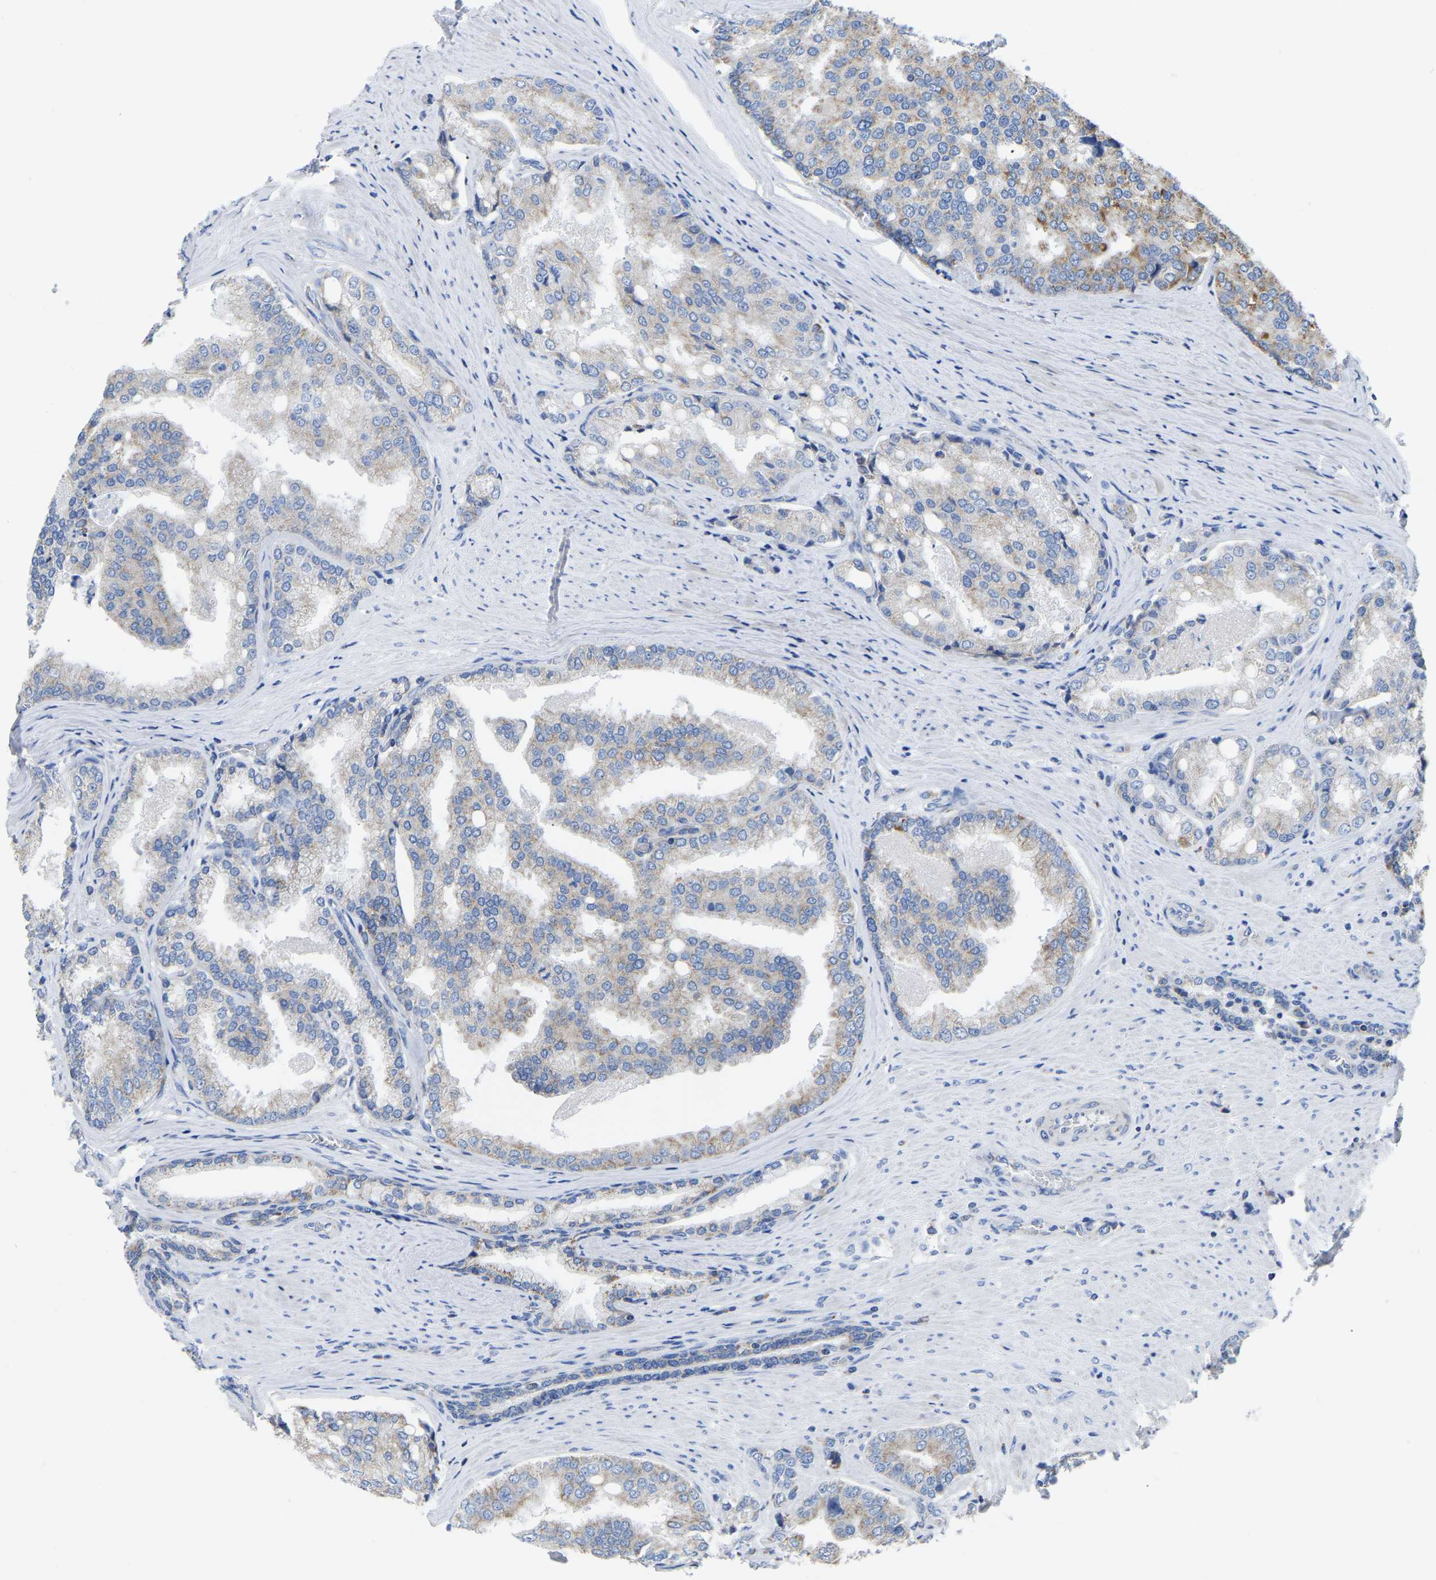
{"staining": {"intensity": "weak", "quantity": "25%-75%", "location": "cytoplasmic/membranous"}, "tissue": "prostate cancer", "cell_type": "Tumor cells", "image_type": "cancer", "snomed": [{"axis": "morphology", "description": "Adenocarcinoma, High grade"}, {"axis": "topography", "description": "Prostate"}], "caption": "Prostate cancer (adenocarcinoma (high-grade)) stained with DAB immunohistochemistry reveals low levels of weak cytoplasmic/membranous staining in about 25%-75% of tumor cells.", "gene": "ETFA", "patient": {"sex": "male", "age": 50}}